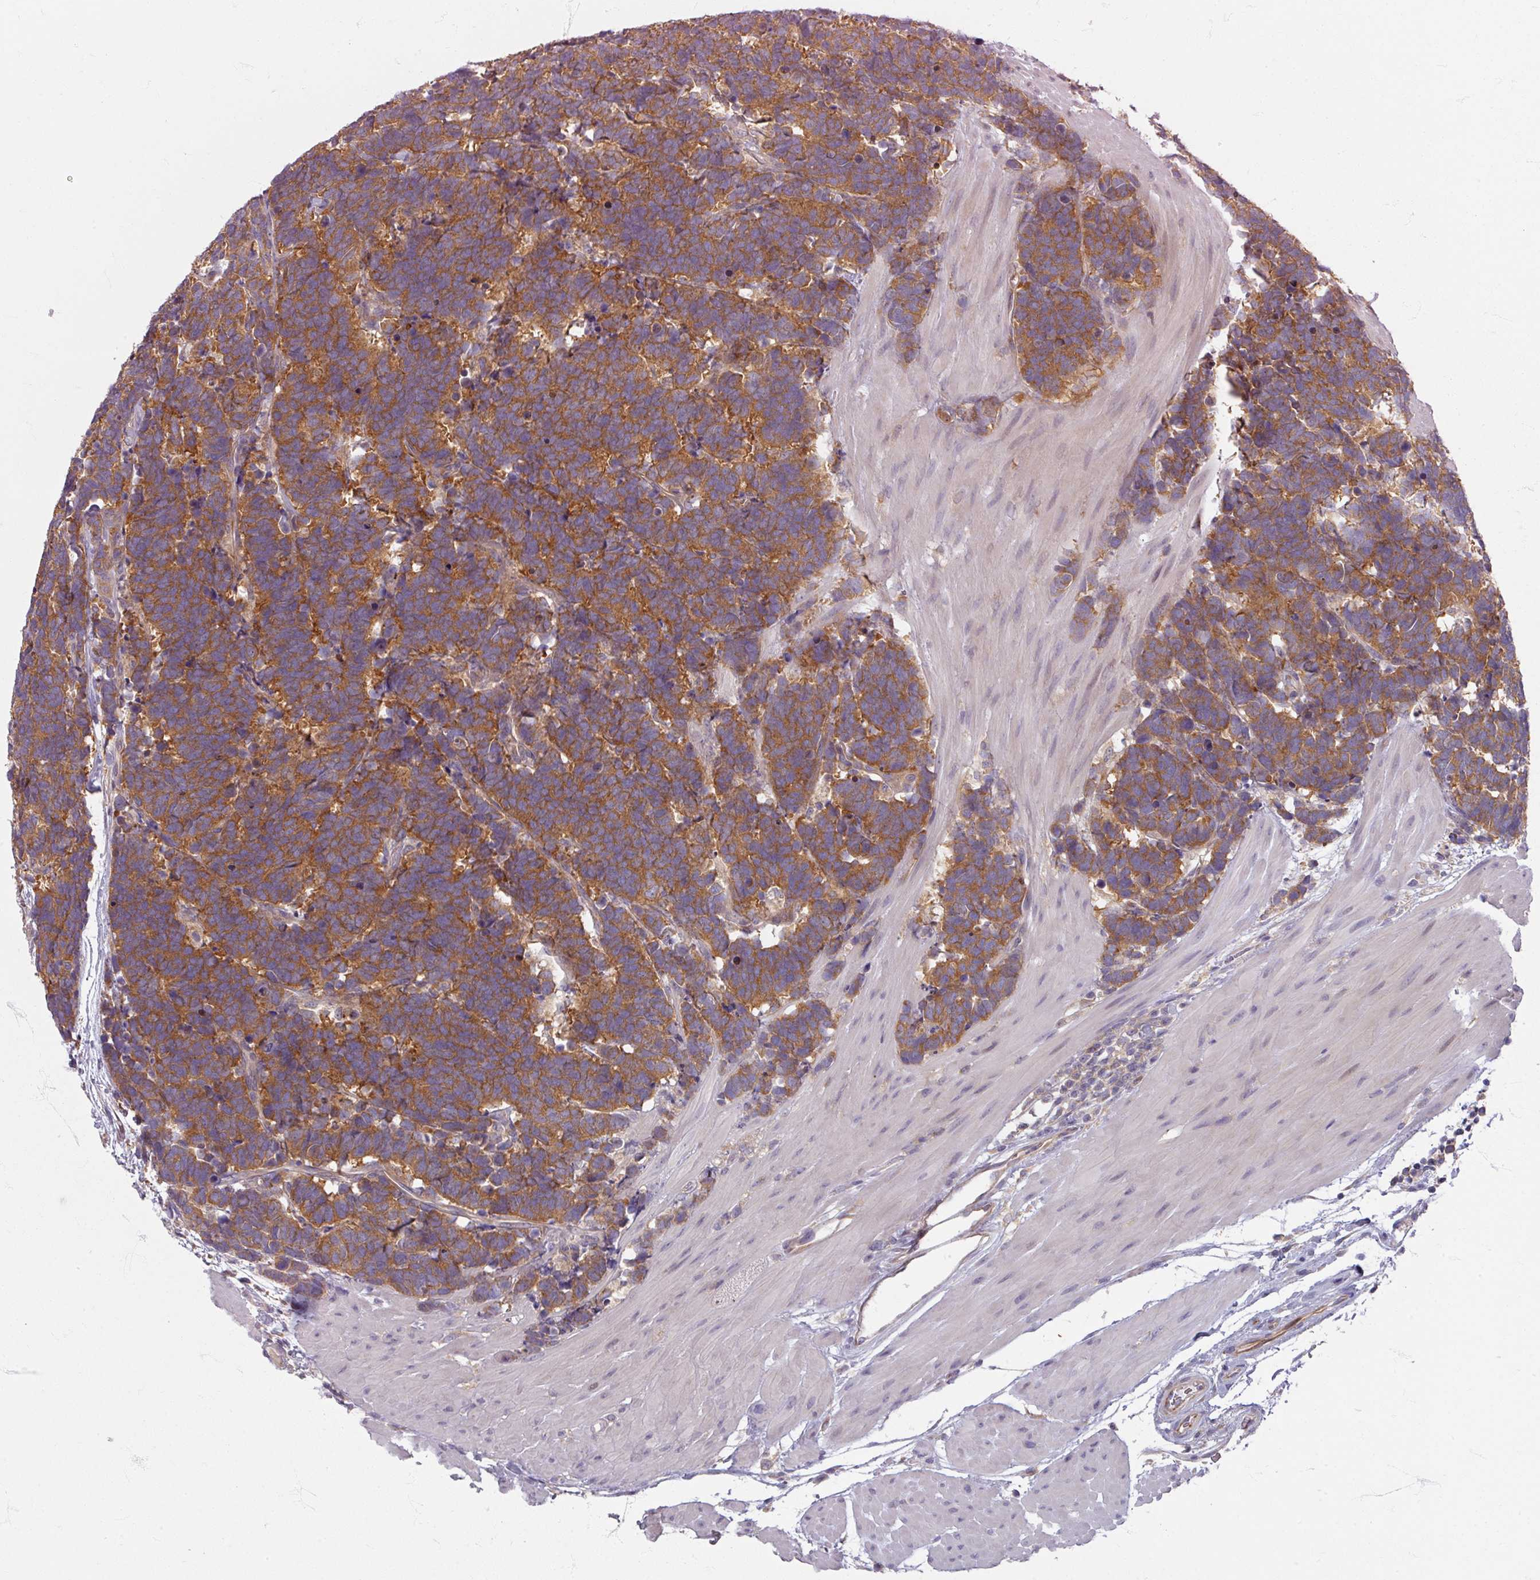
{"staining": {"intensity": "strong", "quantity": ">75%", "location": "cytoplasmic/membranous"}, "tissue": "carcinoid", "cell_type": "Tumor cells", "image_type": "cancer", "snomed": [{"axis": "morphology", "description": "Carcinoma, NOS"}, {"axis": "morphology", "description": "Carcinoid, malignant, NOS"}, {"axis": "topography", "description": "Urinary bladder"}], "caption": "Malignant carcinoid stained with a brown dye demonstrates strong cytoplasmic/membranous positive expression in about >75% of tumor cells.", "gene": "STAM", "patient": {"sex": "male", "age": 57}}